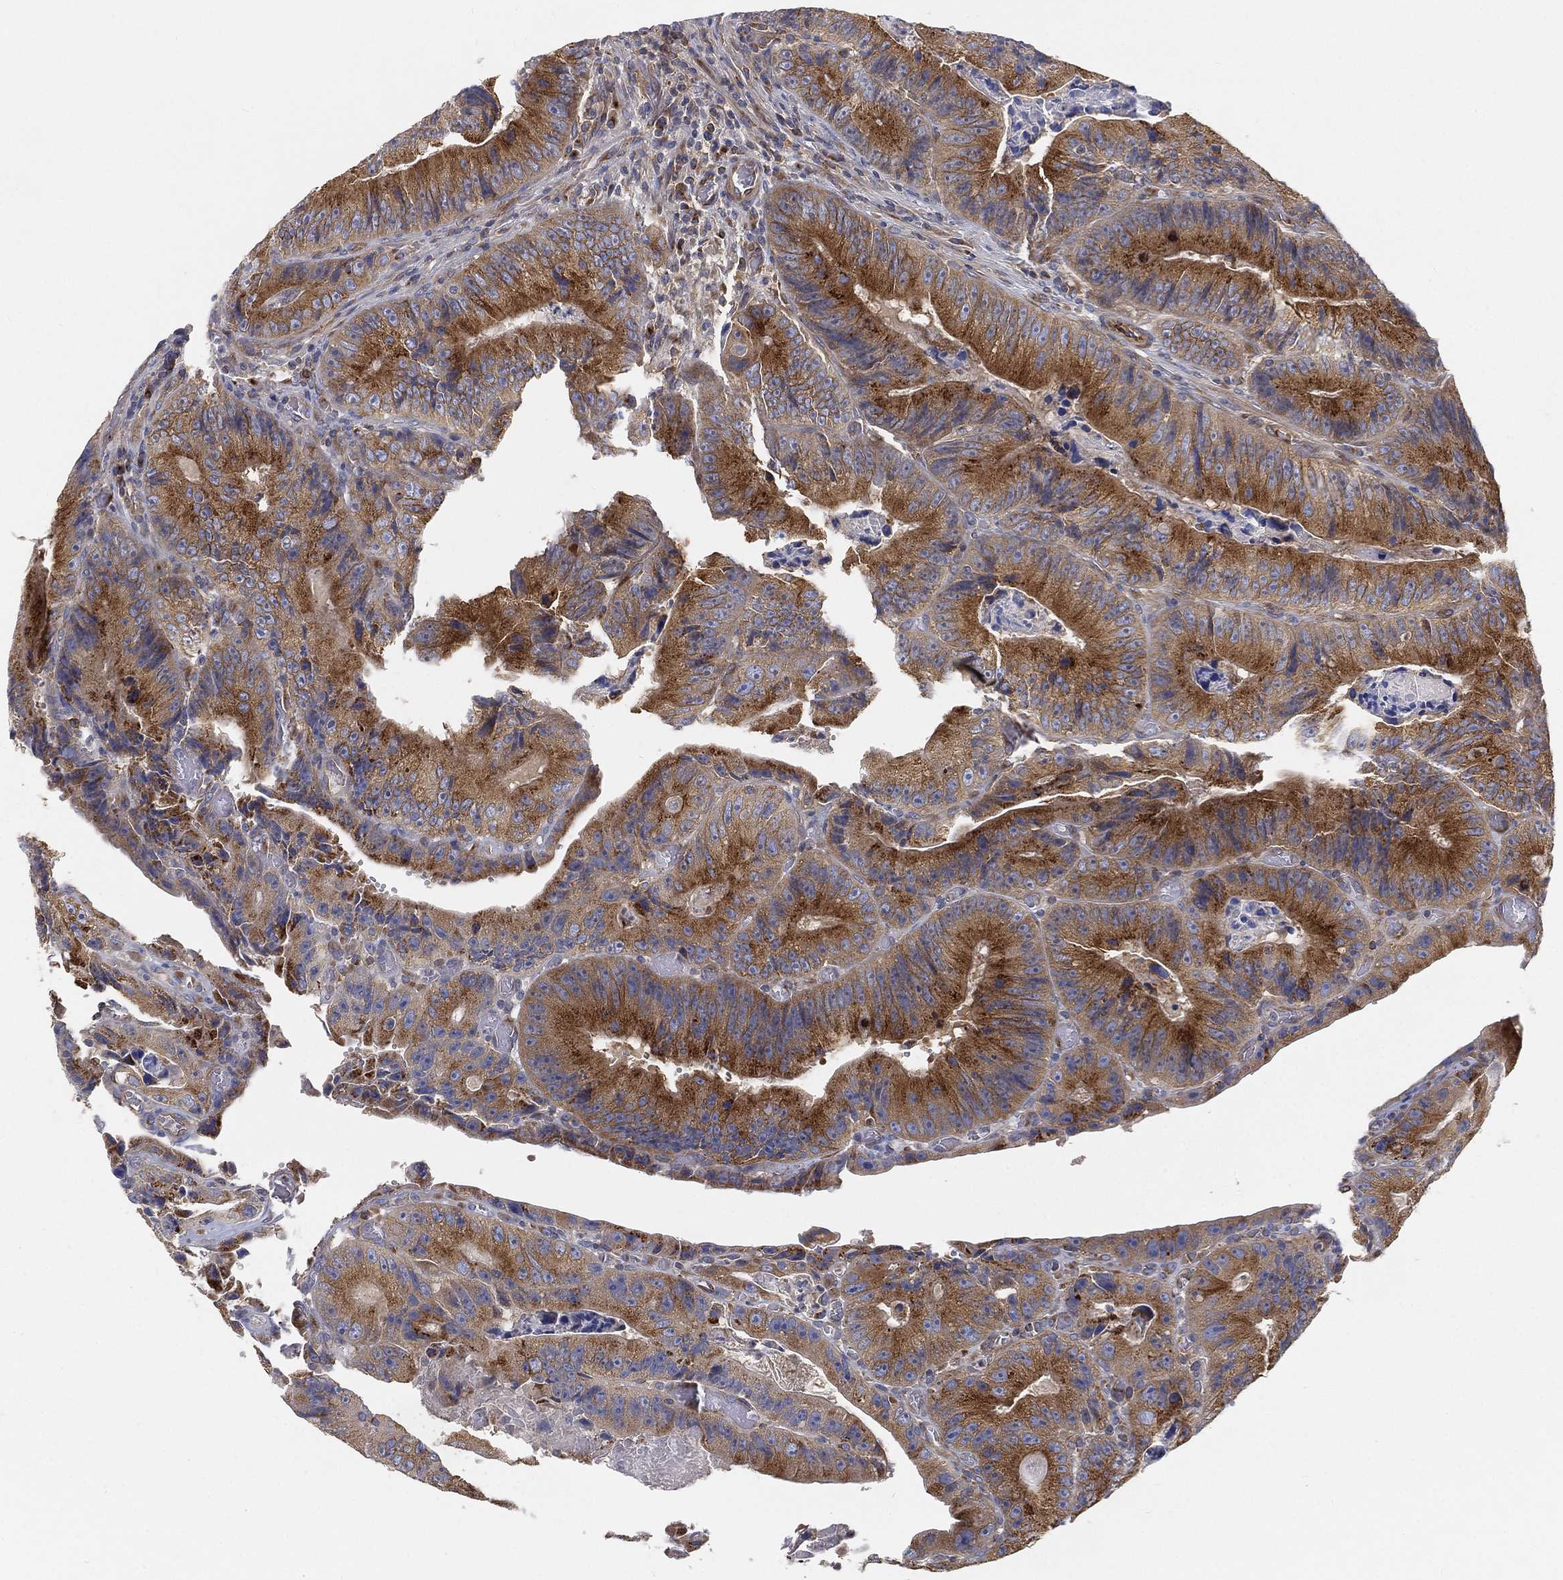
{"staining": {"intensity": "strong", "quantity": ">75%", "location": "cytoplasmic/membranous"}, "tissue": "colorectal cancer", "cell_type": "Tumor cells", "image_type": "cancer", "snomed": [{"axis": "morphology", "description": "Adenocarcinoma, NOS"}, {"axis": "topography", "description": "Colon"}], "caption": "Brown immunohistochemical staining in adenocarcinoma (colorectal) demonstrates strong cytoplasmic/membranous positivity in approximately >75% of tumor cells. The staining is performed using DAB brown chromogen to label protein expression. The nuclei are counter-stained blue using hematoxylin.", "gene": "TMEM25", "patient": {"sex": "female", "age": 86}}